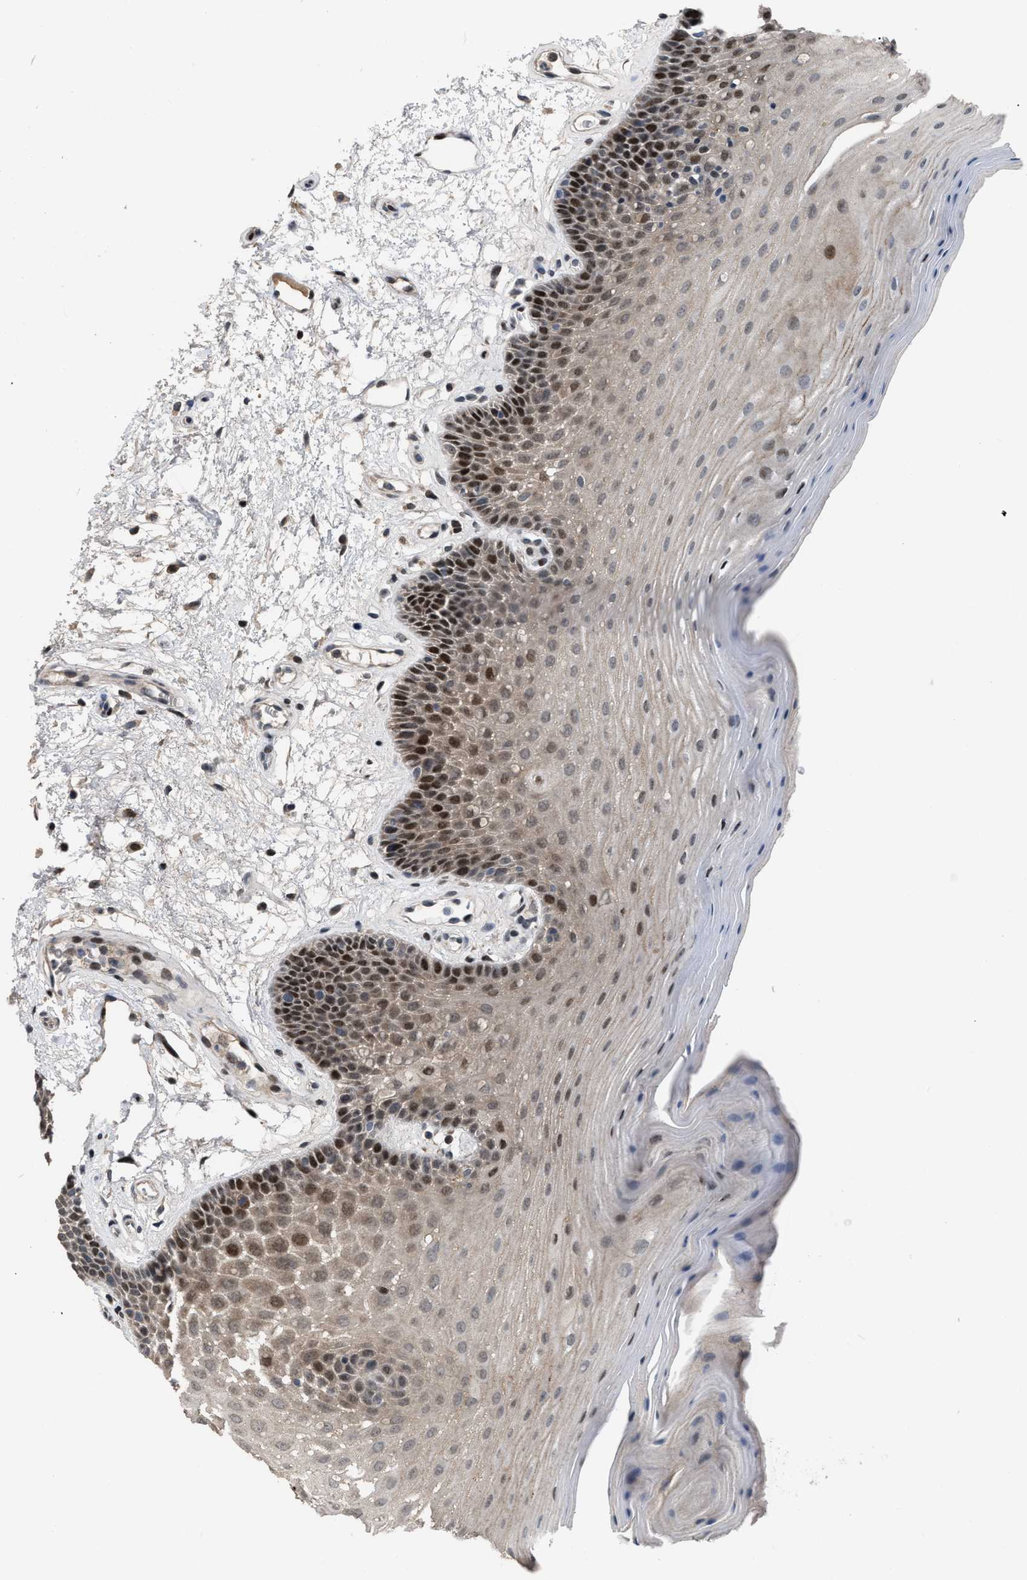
{"staining": {"intensity": "strong", "quantity": "25%-75%", "location": "cytoplasmic/membranous,nuclear"}, "tissue": "oral mucosa", "cell_type": "Squamous epithelial cells", "image_type": "normal", "snomed": [{"axis": "morphology", "description": "Normal tissue, NOS"}, {"axis": "morphology", "description": "Squamous cell carcinoma, NOS"}, {"axis": "topography", "description": "Oral tissue"}, {"axis": "topography", "description": "Head-Neck"}], "caption": "DAB immunohistochemical staining of unremarkable oral mucosa exhibits strong cytoplasmic/membranous,nuclear protein staining in approximately 25%-75% of squamous epithelial cells. (DAB (3,3'-diaminobenzidine) = brown stain, brightfield microscopy at high magnification).", "gene": "SETDB1", "patient": {"sex": "male", "age": 71}}